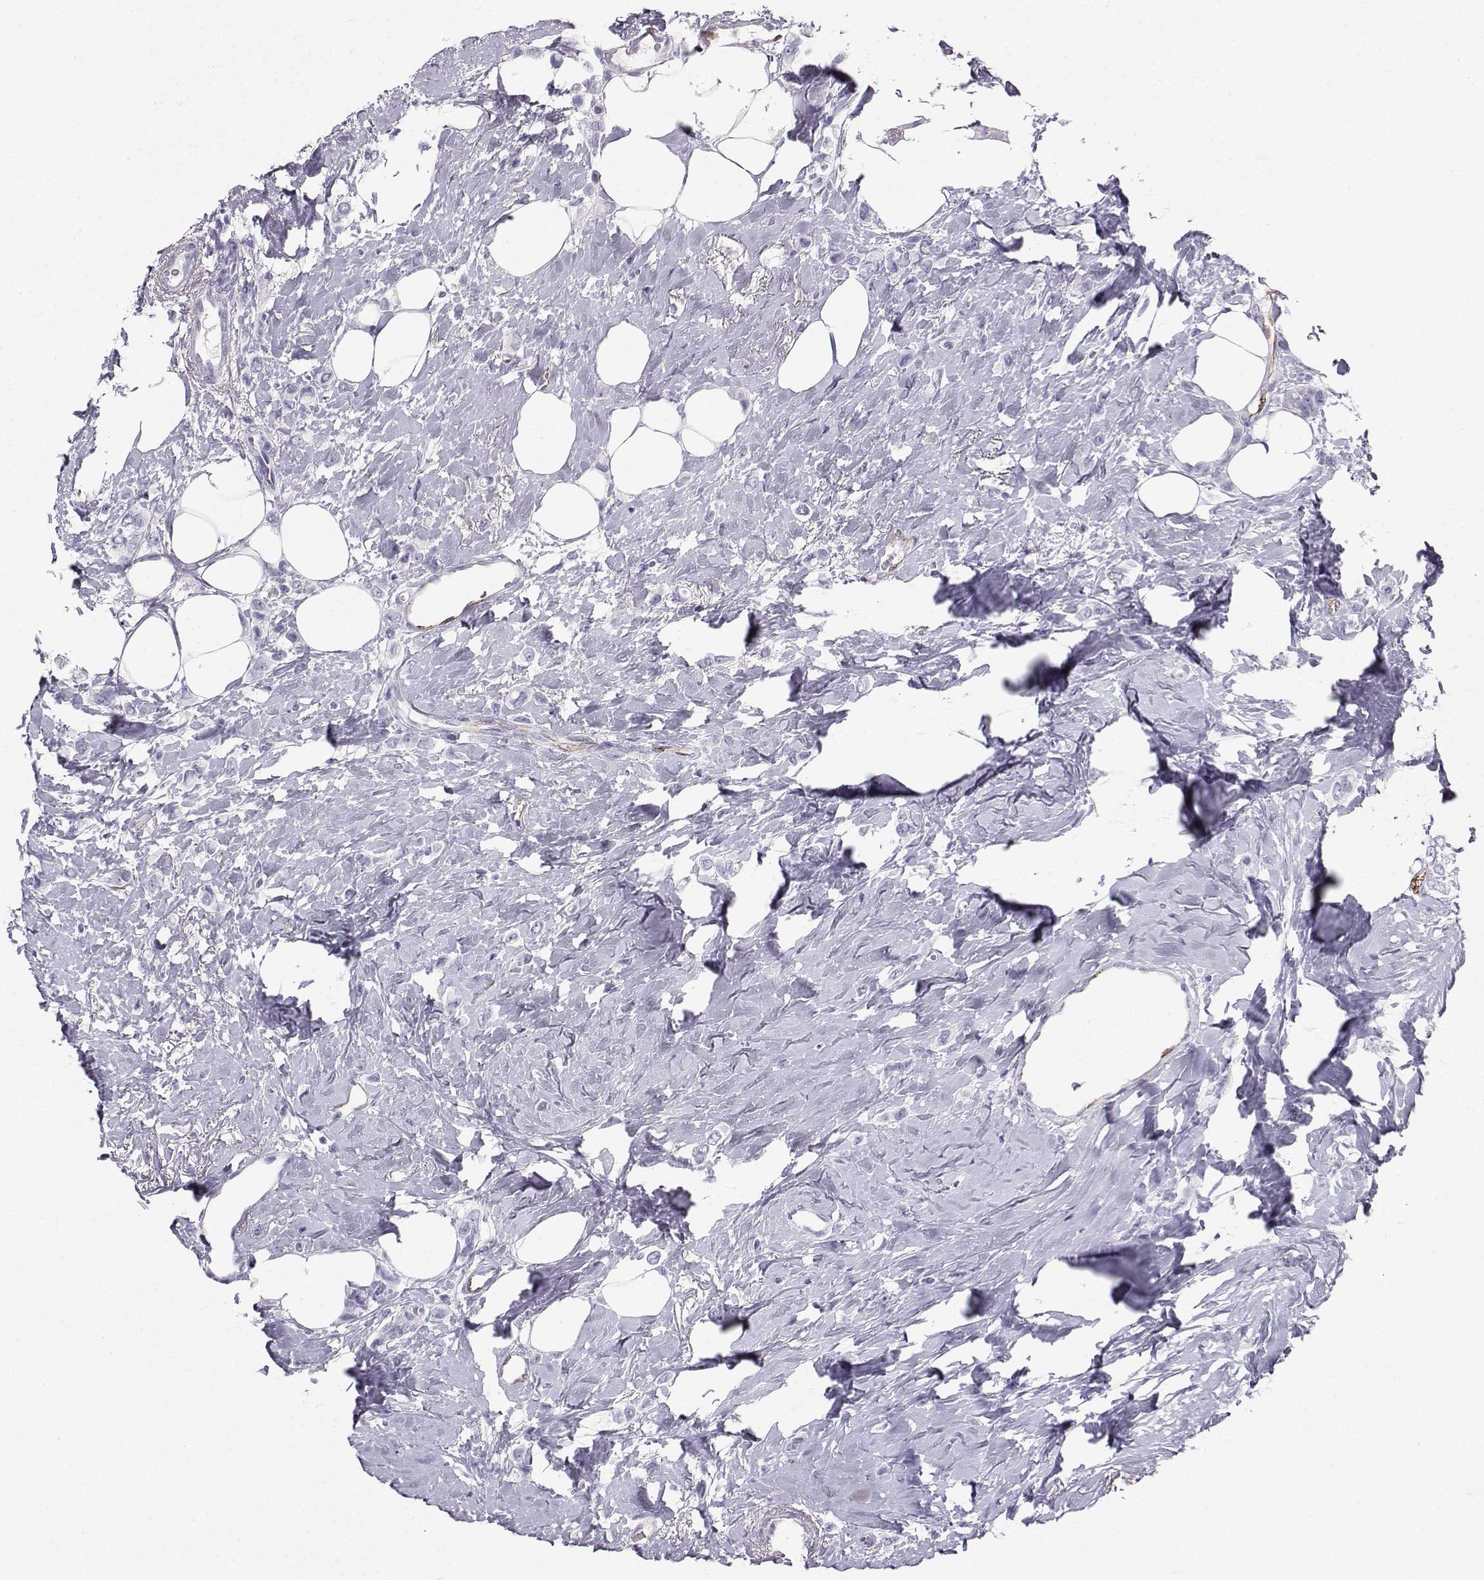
{"staining": {"intensity": "negative", "quantity": "none", "location": "none"}, "tissue": "breast cancer", "cell_type": "Tumor cells", "image_type": "cancer", "snomed": [{"axis": "morphology", "description": "Lobular carcinoma"}, {"axis": "topography", "description": "Breast"}], "caption": "Immunohistochemistry (IHC) of human breast lobular carcinoma exhibits no positivity in tumor cells. Nuclei are stained in blue.", "gene": "IQCD", "patient": {"sex": "female", "age": 66}}